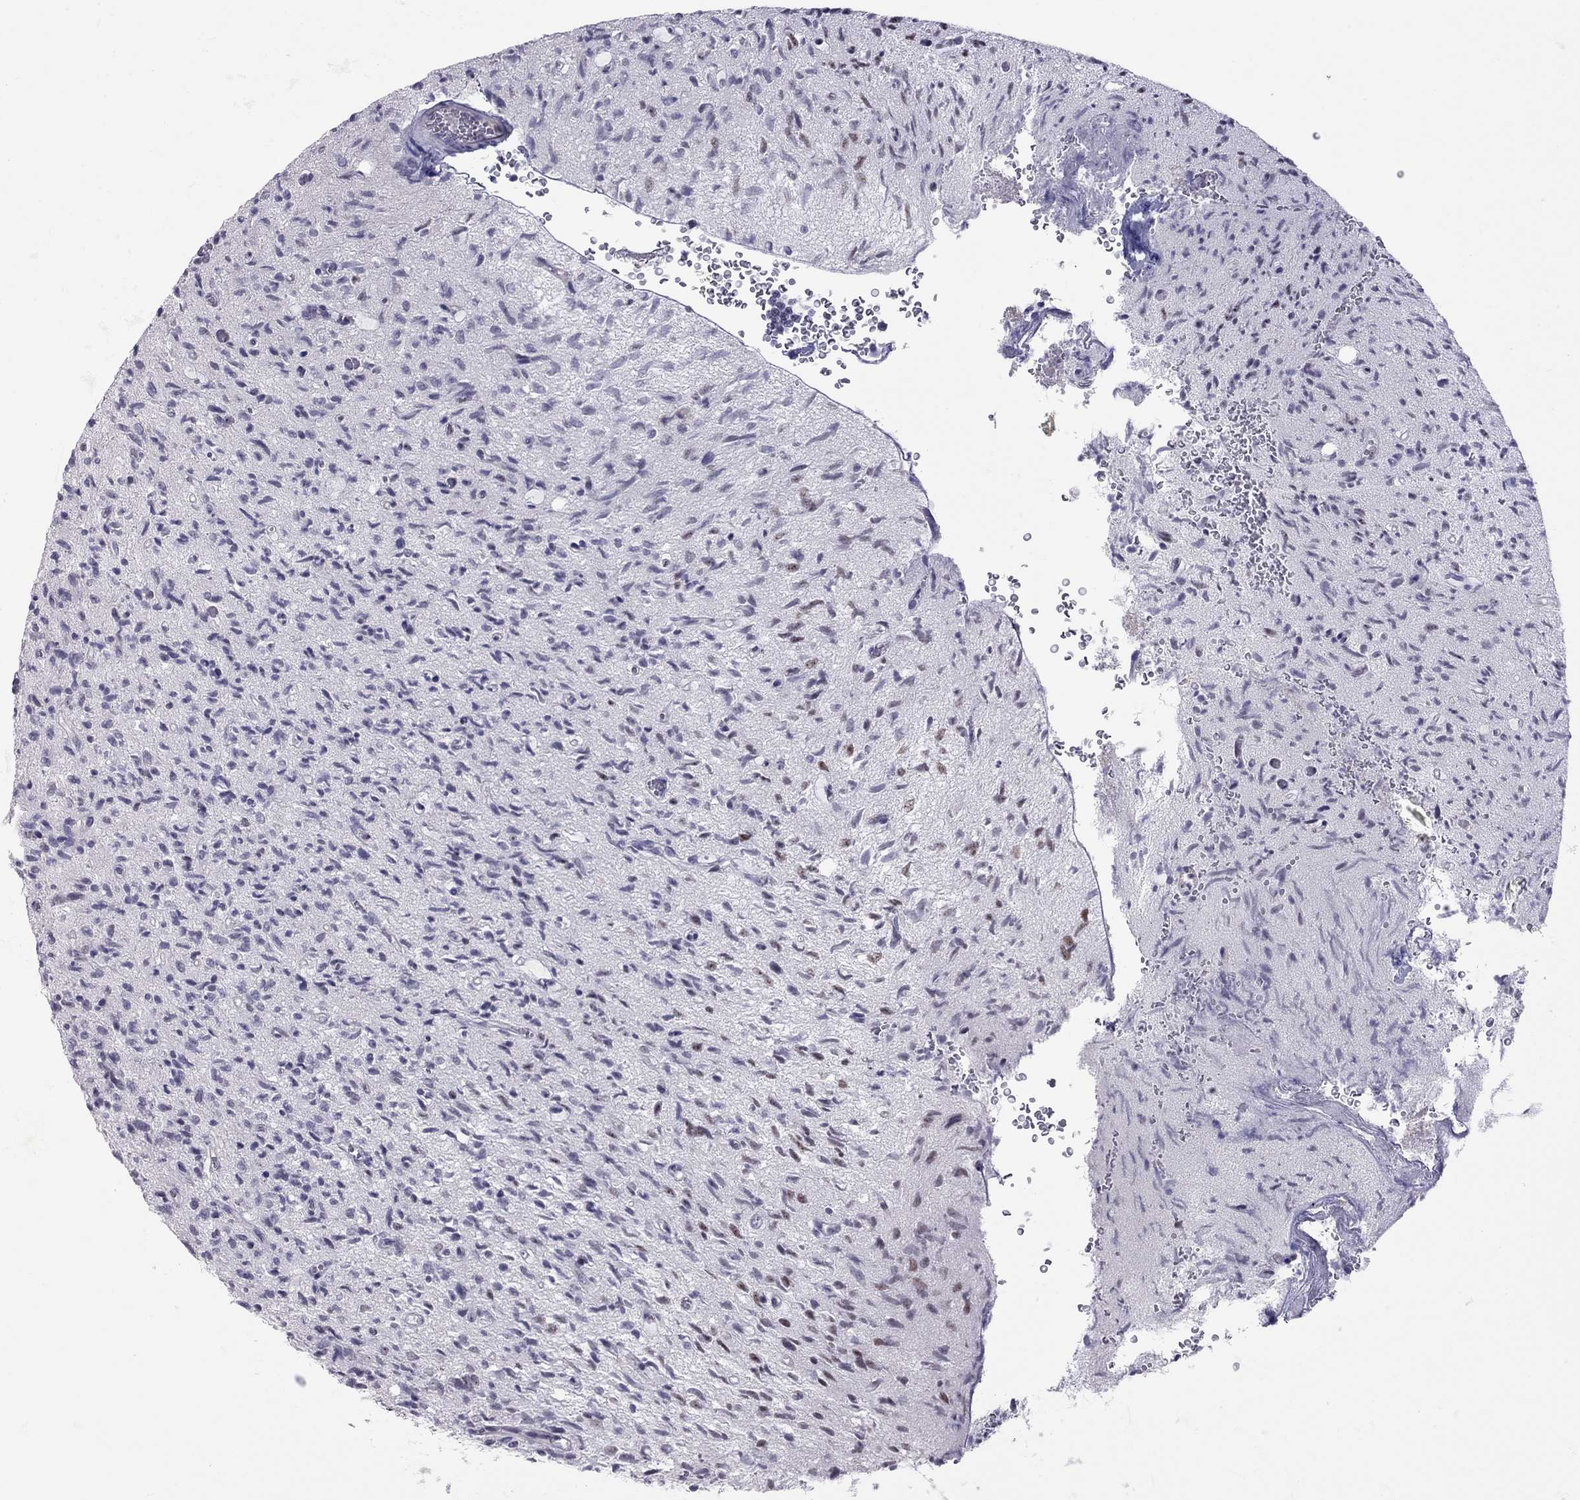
{"staining": {"intensity": "negative", "quantity": "none", "location": "none"}, "tissue": "glioma", "cell_type": "Tumor cells", "image_type": "cancer", "snomed": [{"axis": "morphology", "description": "Glioma, malignant, High grade"}, {"axis": "topography", "description": "Brain"}], "caption": "This is an immunohistochemistry micrograph of glioma. There is no staining in tumor cells.", "gene": "JHY", "patient": {"sex": "male", "age": 64}}